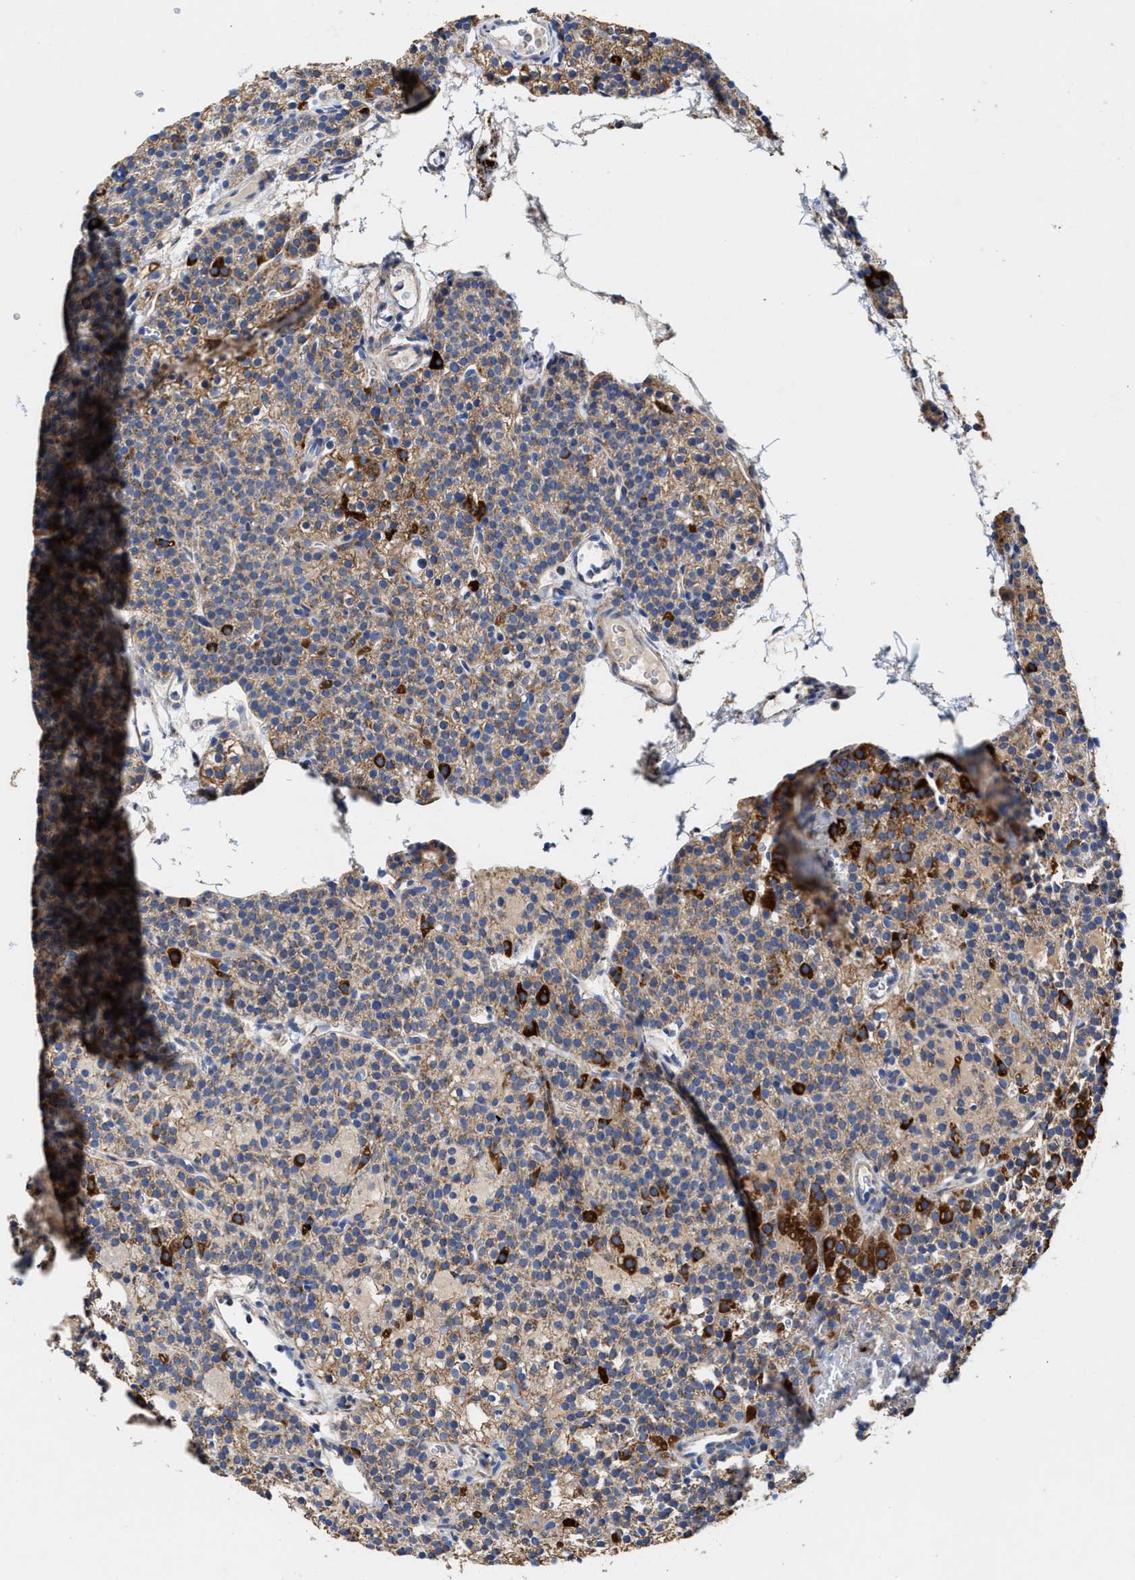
{"staining": {"intensity": "strong", "quantity": ">75%", "location": "cytoplasmic/membranous"}, "tissue": "parathyroid gland", "cell_type": "Glandular cells", "image_type": "normal", "snomed": [{"axis": "morphology", "description": "Normal tissue, NOS"}, {"axis": "morphology", "description": "Adenoma, NOS"}, {"axis": "topography", "description": "Parathyroid gland"}], "caption": "Parathyroid gland stained for a protein reveals strong cytoplasmic/membranous positivity in glandular cells. The staining is performed using DAB brown chromogen to label protein expression. The nuclei are counter-stained blue using hematoxylin.", "gene": "MECR", "patient": {"sex": "female", "age": 74}}